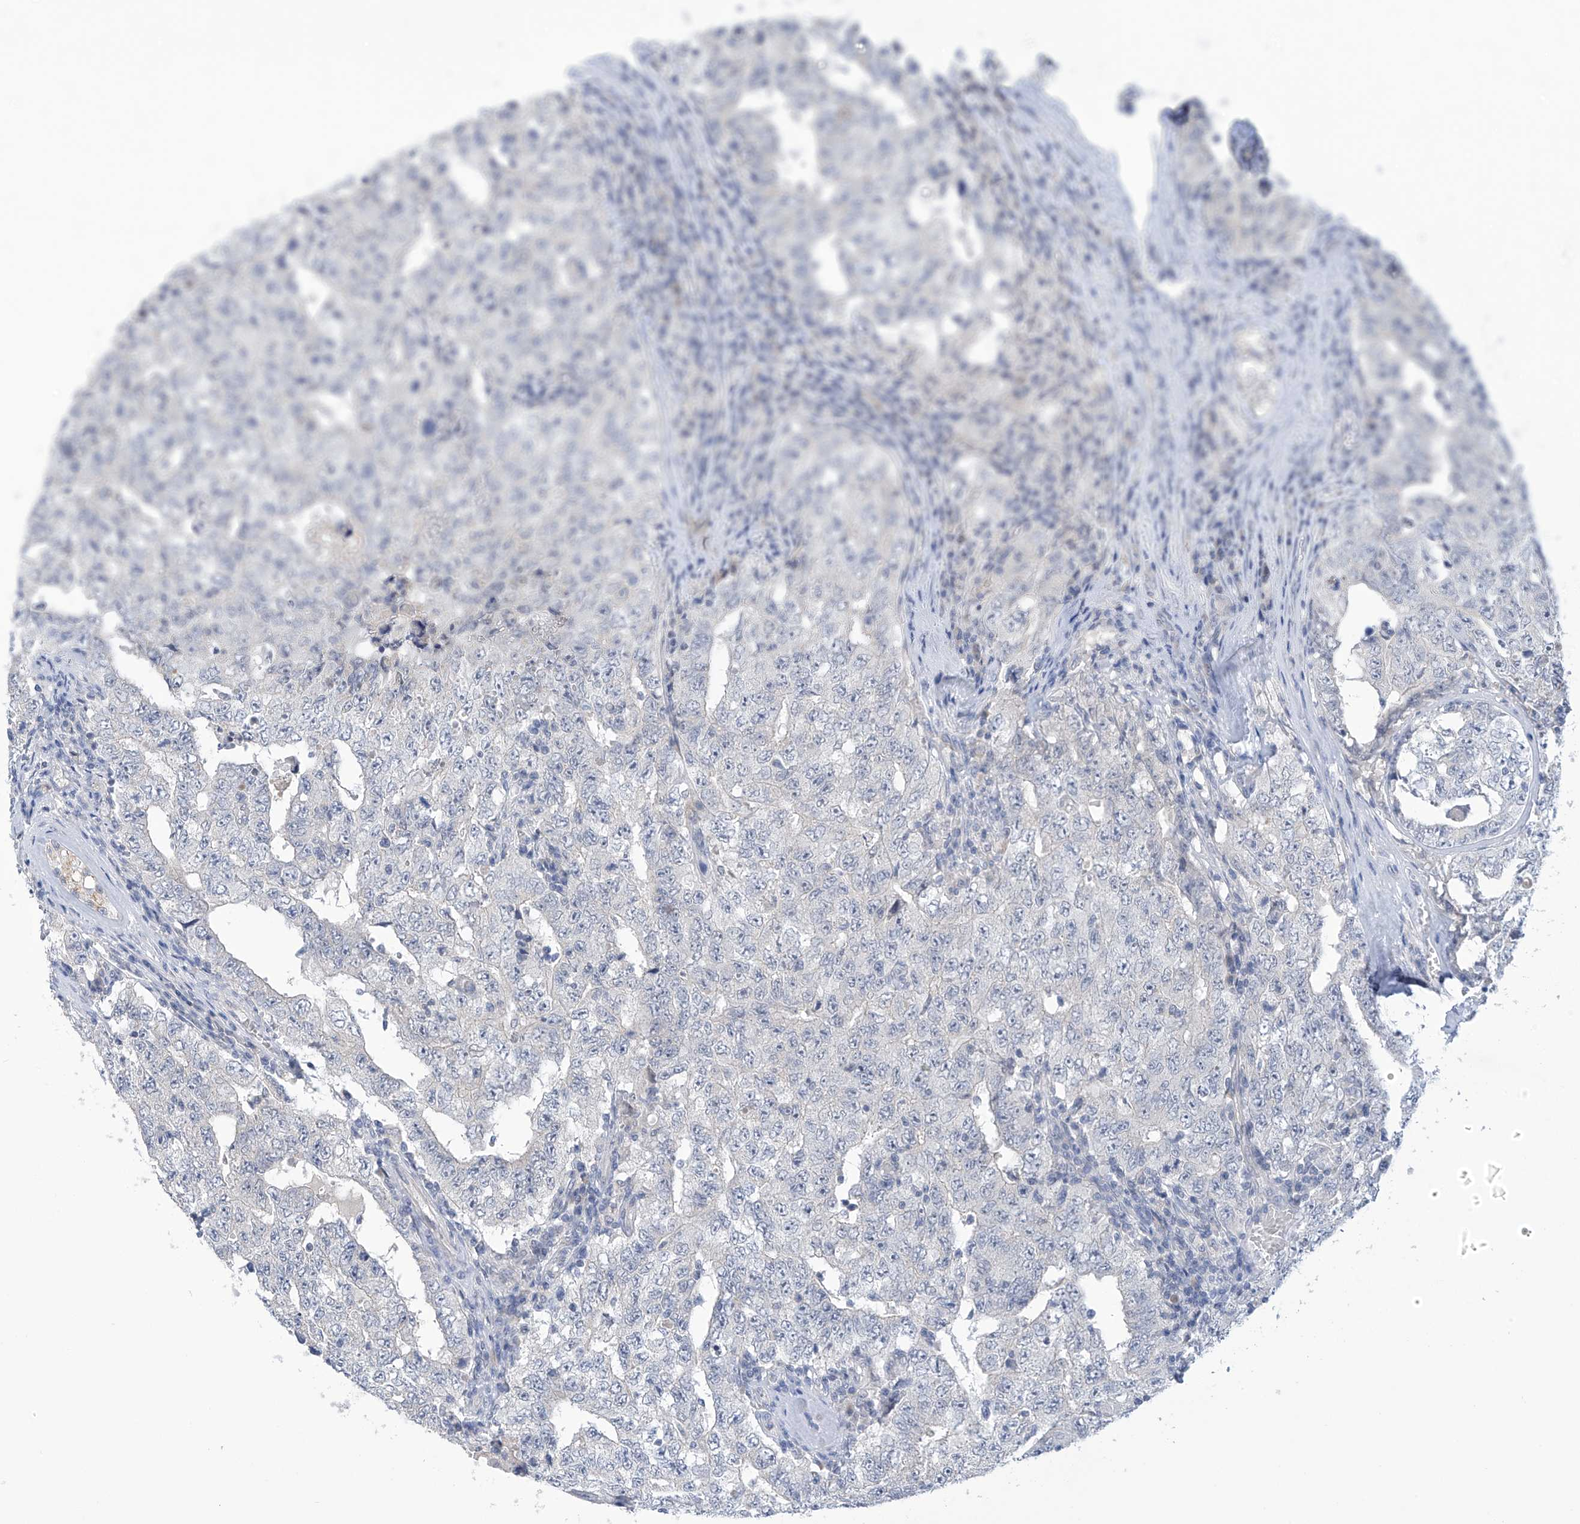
{"staining": {"intensity": "negative", "quantity": "none", "location": "none"}, "tissue": "testis cancer", "cell_type": "Tumor cells", "image_type": "cancer", "snomed": [{"axis": "morphology", "description": "Carcinoma, Embryonal, NOS"}, {"axis": "topography", "description": "Testis"}], "caption": "This is an immunohistochemistry (IHC) photomicrograph of human embryonal carcinoma (testis). There is no staining in tumor cells.", "gene": "IBA57", "patient": {"sex": "male", "age": 26}}